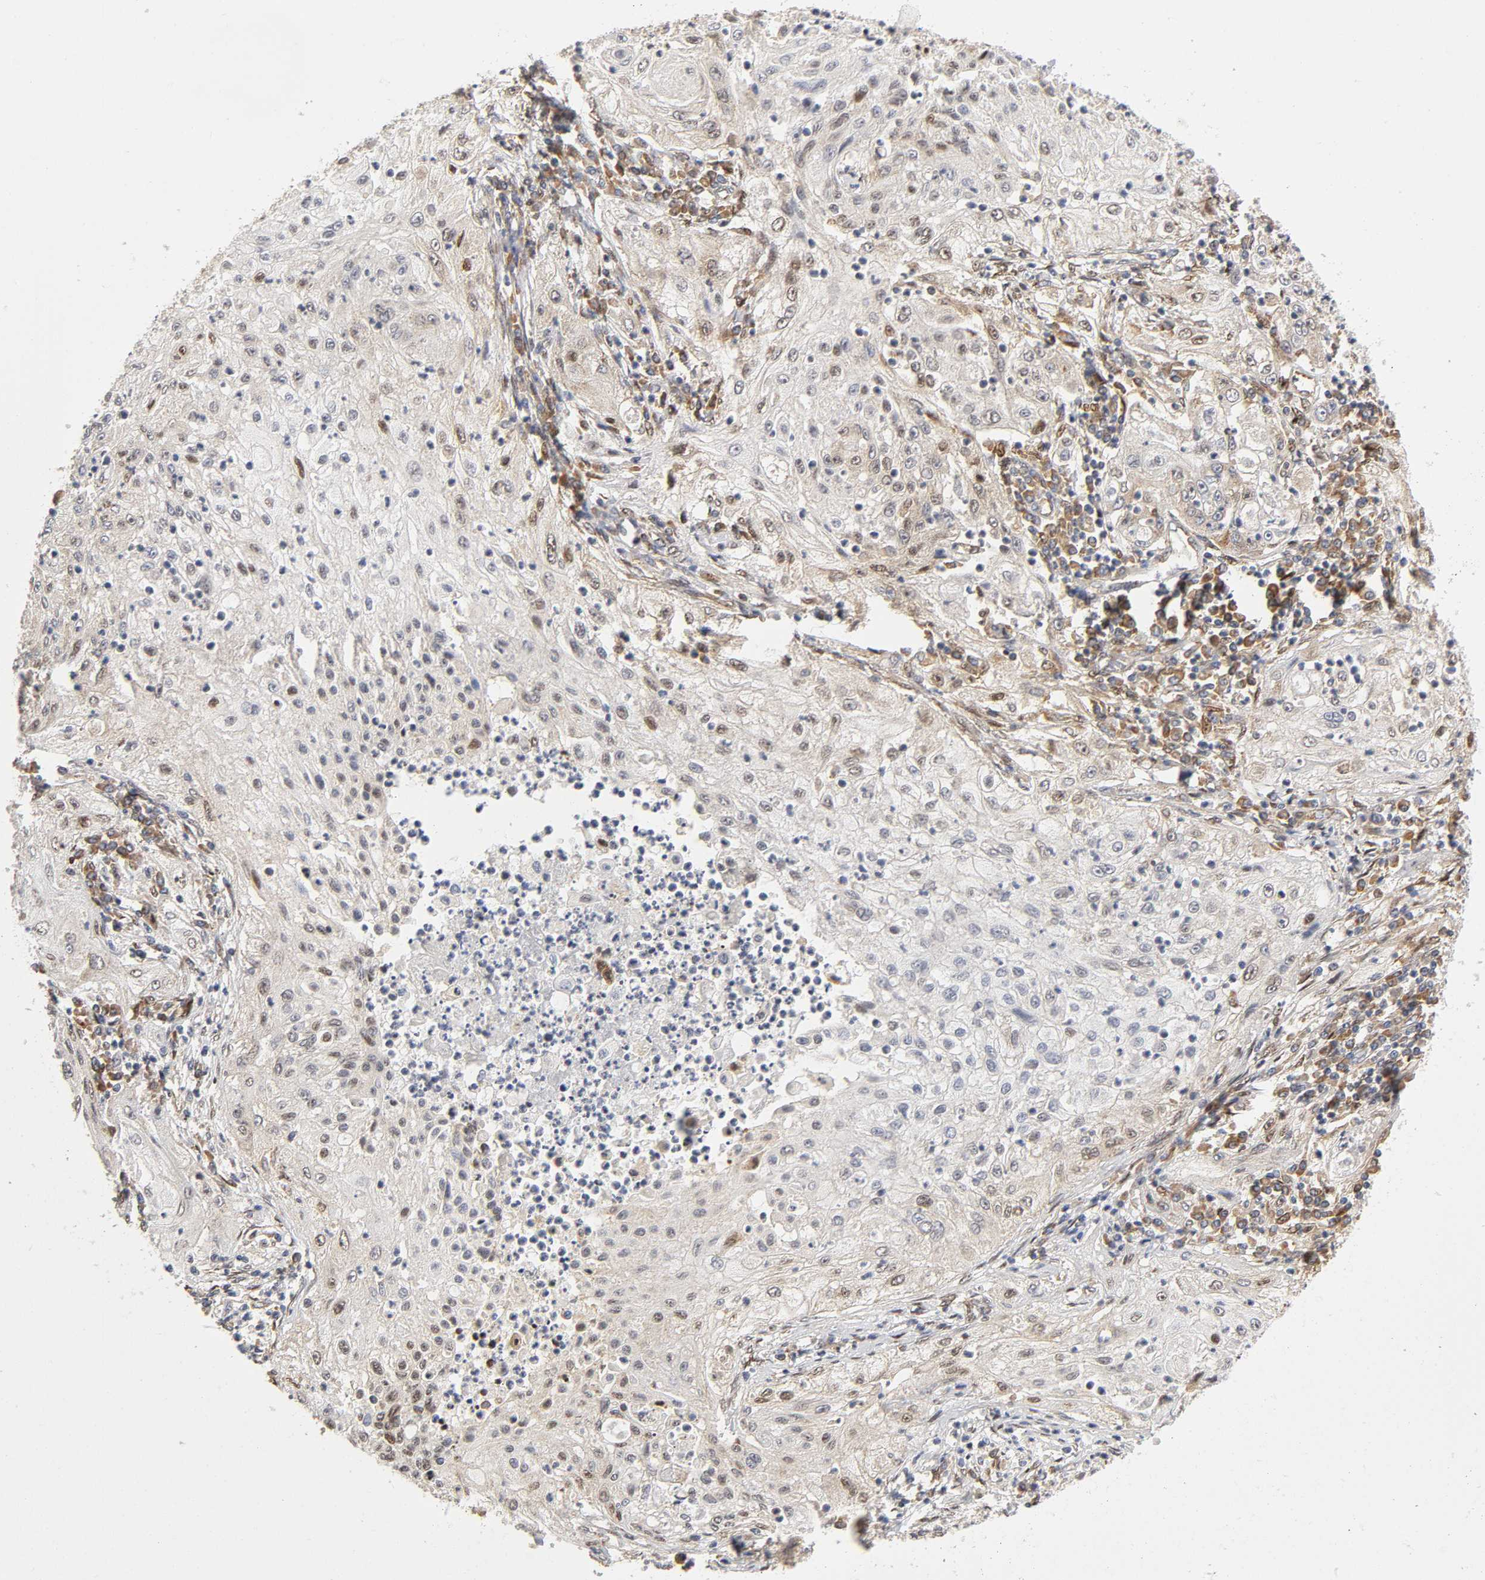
{"staining": {"intensity": "weak", "quantity": "25%-75%", "location": "cytoplasmic/membranous,nuclear"}, "tissue": "lung cancer", "cell_type": "Tumor cells", "image_type": "cancer", "snomed": [{"axis": "morphology", "description": "Inflammation, NOS"}, {"axis": "morphology", "description": "Squamous cell carcinoma, NOS"}, {"axis": "topography", "description": "Lymph node"}, {"axis": "topography", "description": "Soft tissue"}, {"axis": "topography", "description": "Lung"}], "caption": "This micrograph shows lung squamous cell carcinoma stained with IHC to label a protein in brown. The cytoplasmic/membranous and nuclear of tumor cells show weak positivity for the protein. Nuclei are counter-stained blue.", "gene": "PAFAH1B1", "patient": {"sex": "male", "age": 66}}